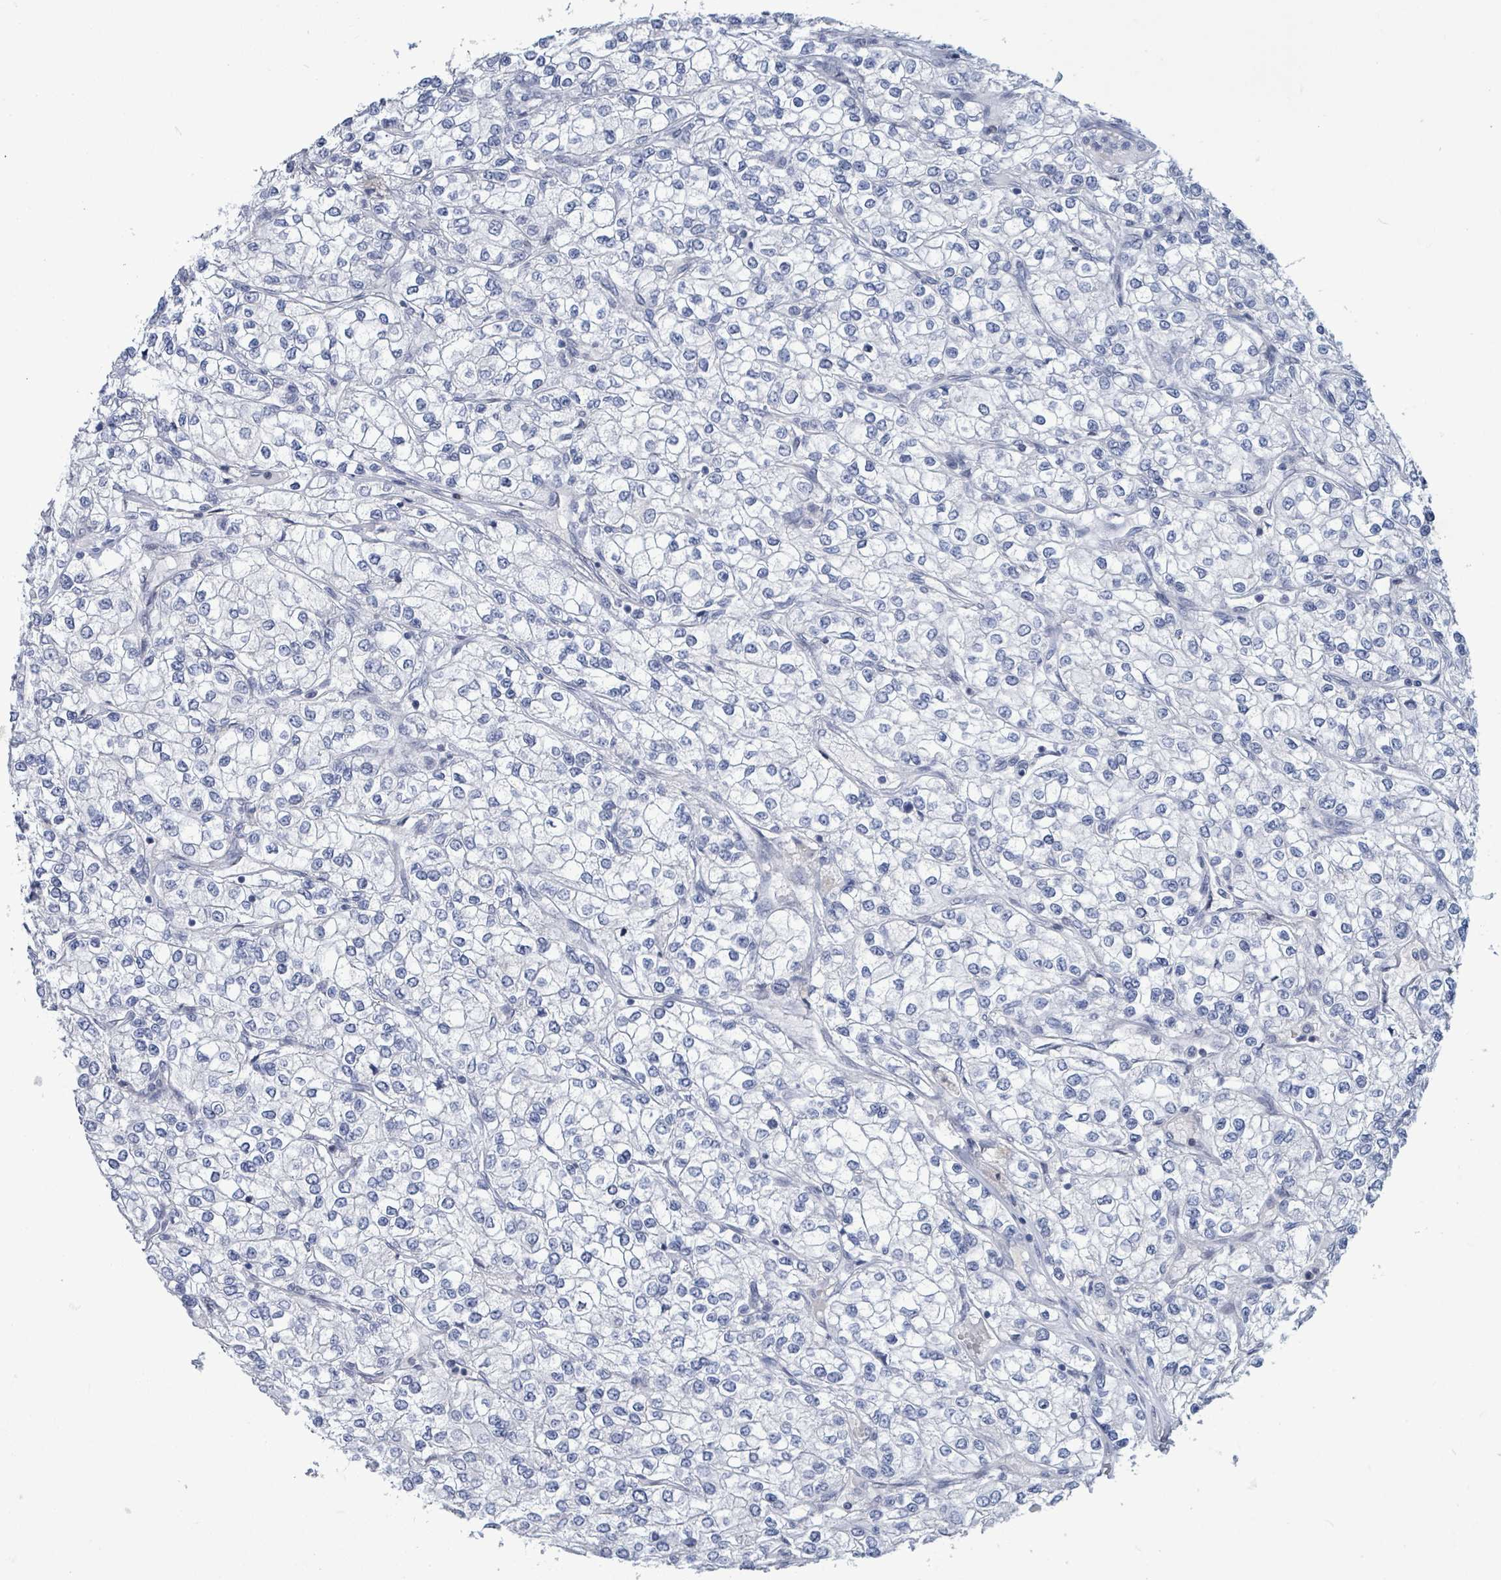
{"staining": {"intensity": "negative", "quantity": "none", "location": "none"}, "tissue": "renal cancer", "cell_type": "Tumor cells", "image_type": "cancer", "snomed": [{"axis": "morphology", "description": "Adenocarcinoma, NOS"}, {"axis": "topography", "description": "Kidney"}], "caption": "Tumor cells show no significant protein expression in adenocarcinoma (renal). Brightfield microscopy of immunohistochemistry stained with DAB (brown) and hematoxylin (blue), captured at high magnification.", "gene": "NTN3", "patient": {"sex": "male", "age": 80}}